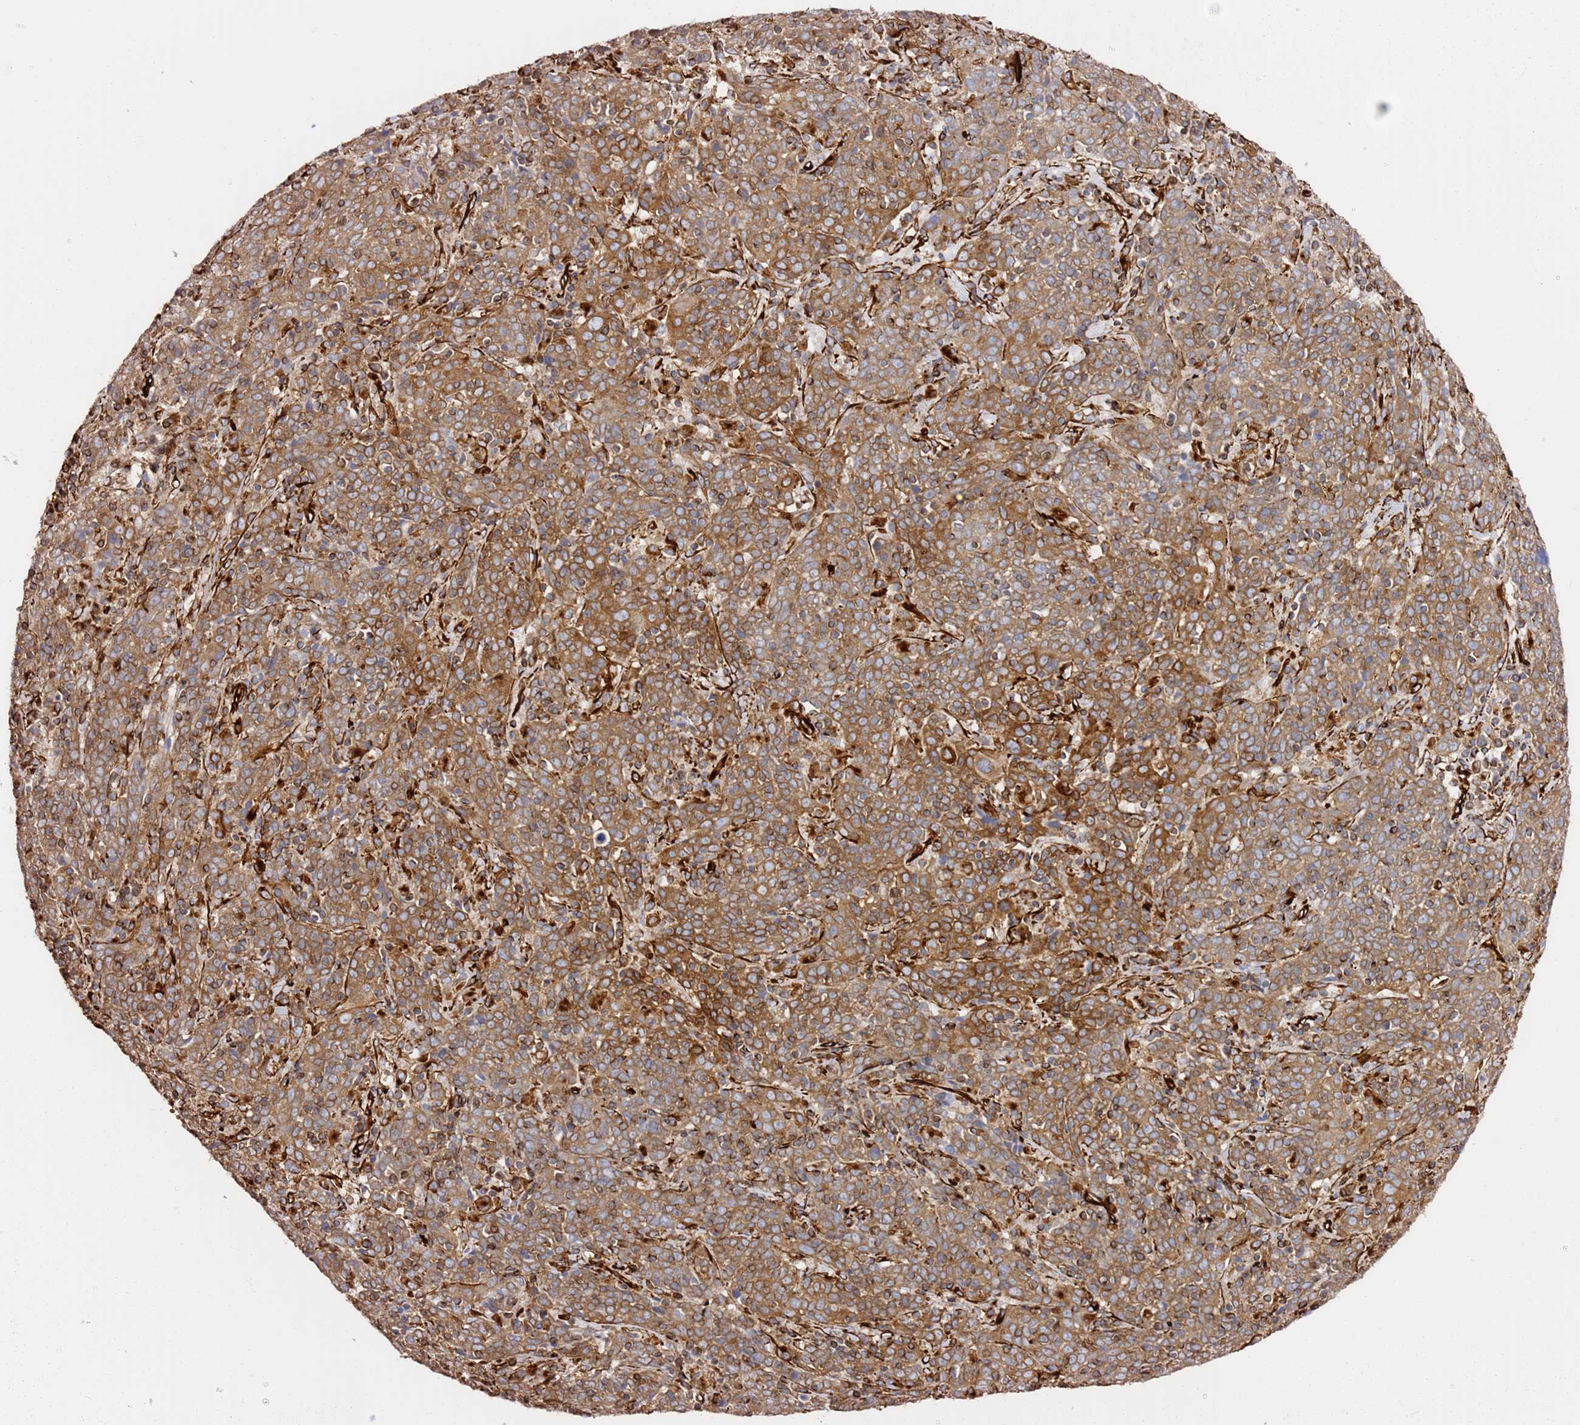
{"staining": {"intensity": "moderate", "quantity": ">75%", "location": "cytoplasmic/membranous"}, "tissue": "cervical cancer", "cell_type": "Tumor cells", "image_type": "cancer", "snomed": [{"axis": "morphology", "description": "Squamous cell carcinoma, NOS"}, {"axis": "topography", "description": "Cervix"}], "caption": "DAB immunohistochemical staining of cervical cancer exhibits moderate cytoplasmic/membranous protein expression in about >75% of tumor cells.", "gene": "MRGPRE", "patient": {"sex": "female", "age": 67}}